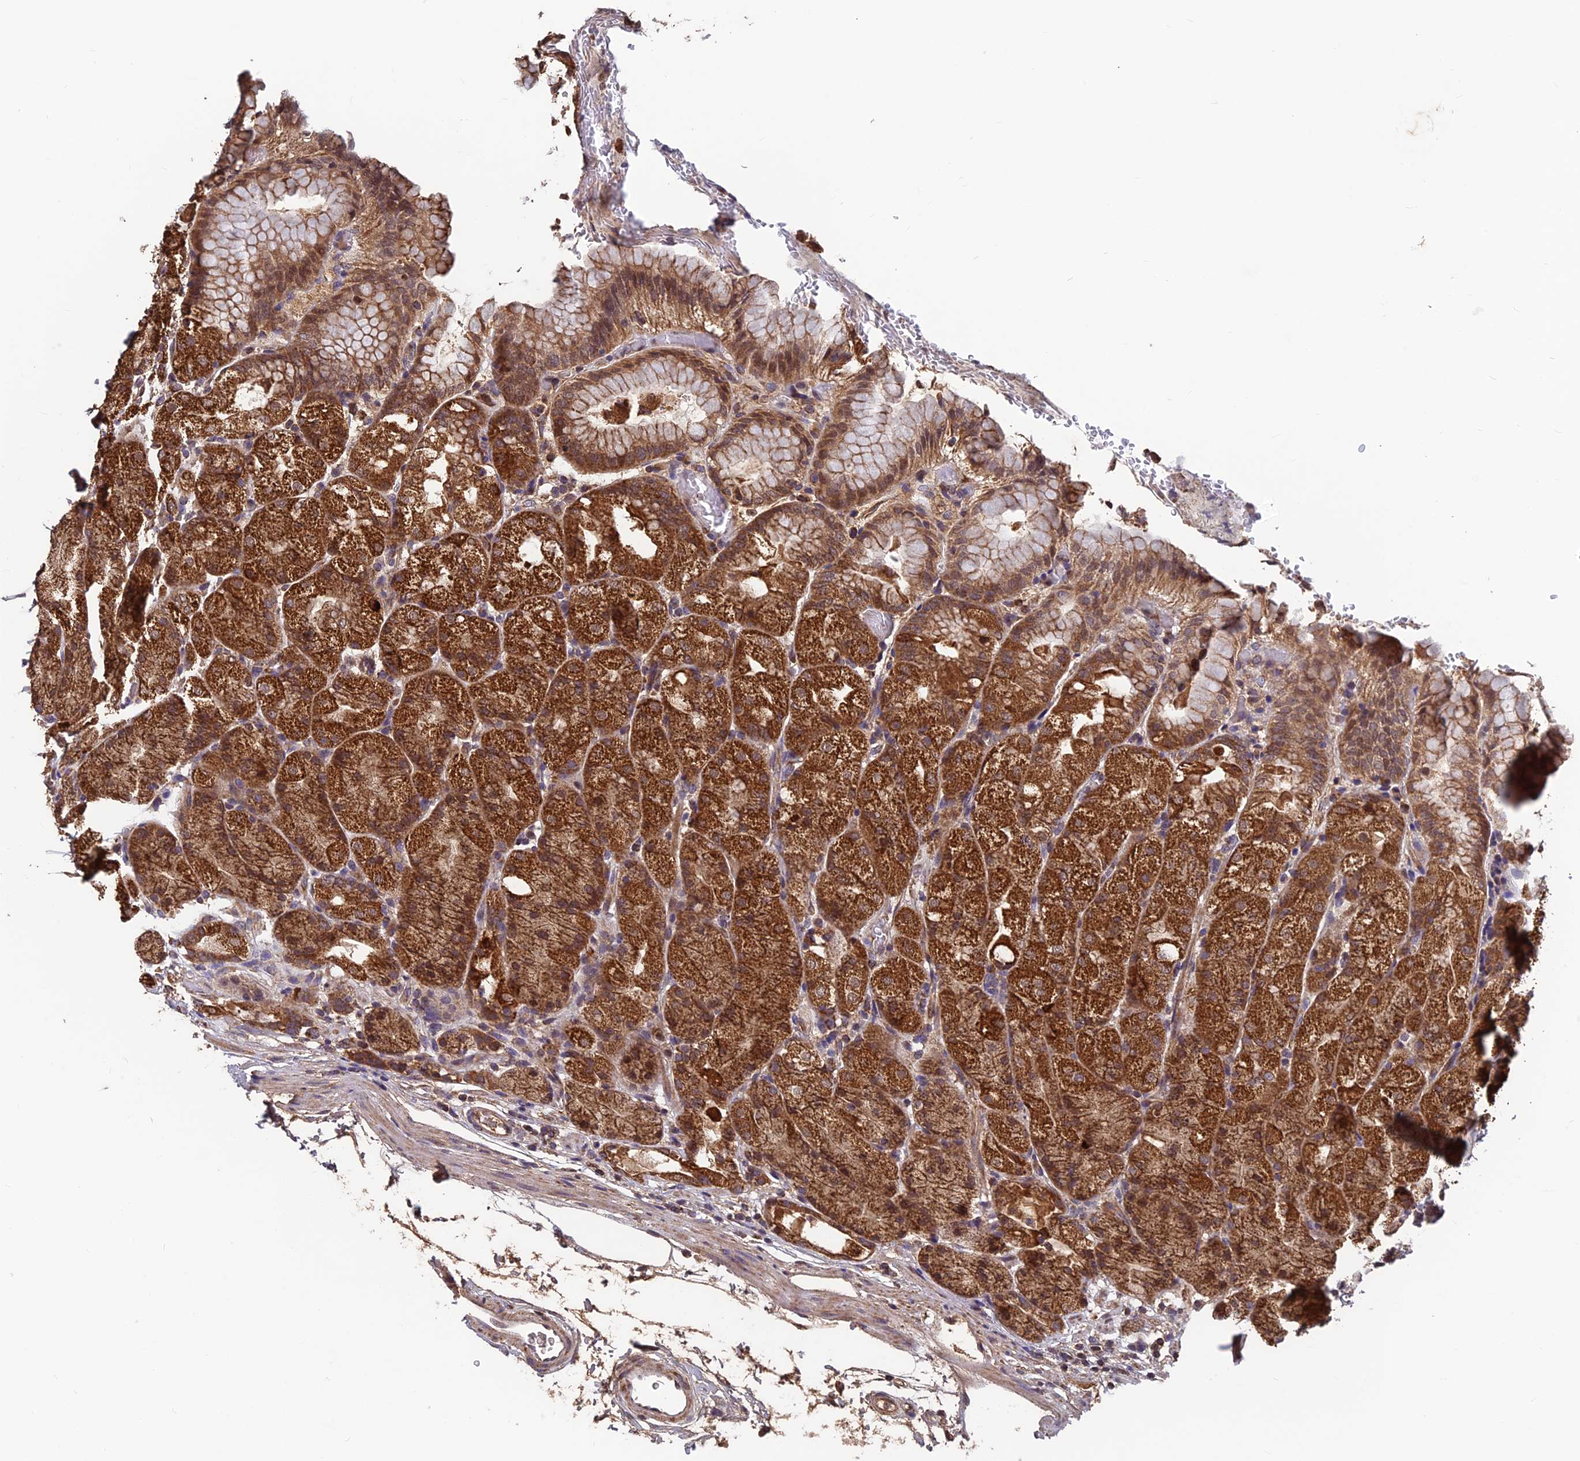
{"staining": {"intensity": "strong", "quantity": ">75%", "location": "cytoplasmic/membranous"}, "tissue": "stomach", "cell_type": "Glandular cells", "image_type": "normal", "snomed": [{"axis": "morphology", "description": "Normal tissue, NOS"}, {"axis": "topography", "description": "Stomach, upper"}, {"axis": "topography", "description": "Stomach, lower"}], "caption": "Immunohistochemistry (IHC) micrograph of benign stomach: human stomach stained using immunohistochemistry shows high levels of strong protein expression localized specifically in the cytoplasmic/membranous of glandular cells, appearing as a cytoplasmic/membranous brown color.", "gene": "CCDC15", "patient": {"sex": "male", "age": 62}}